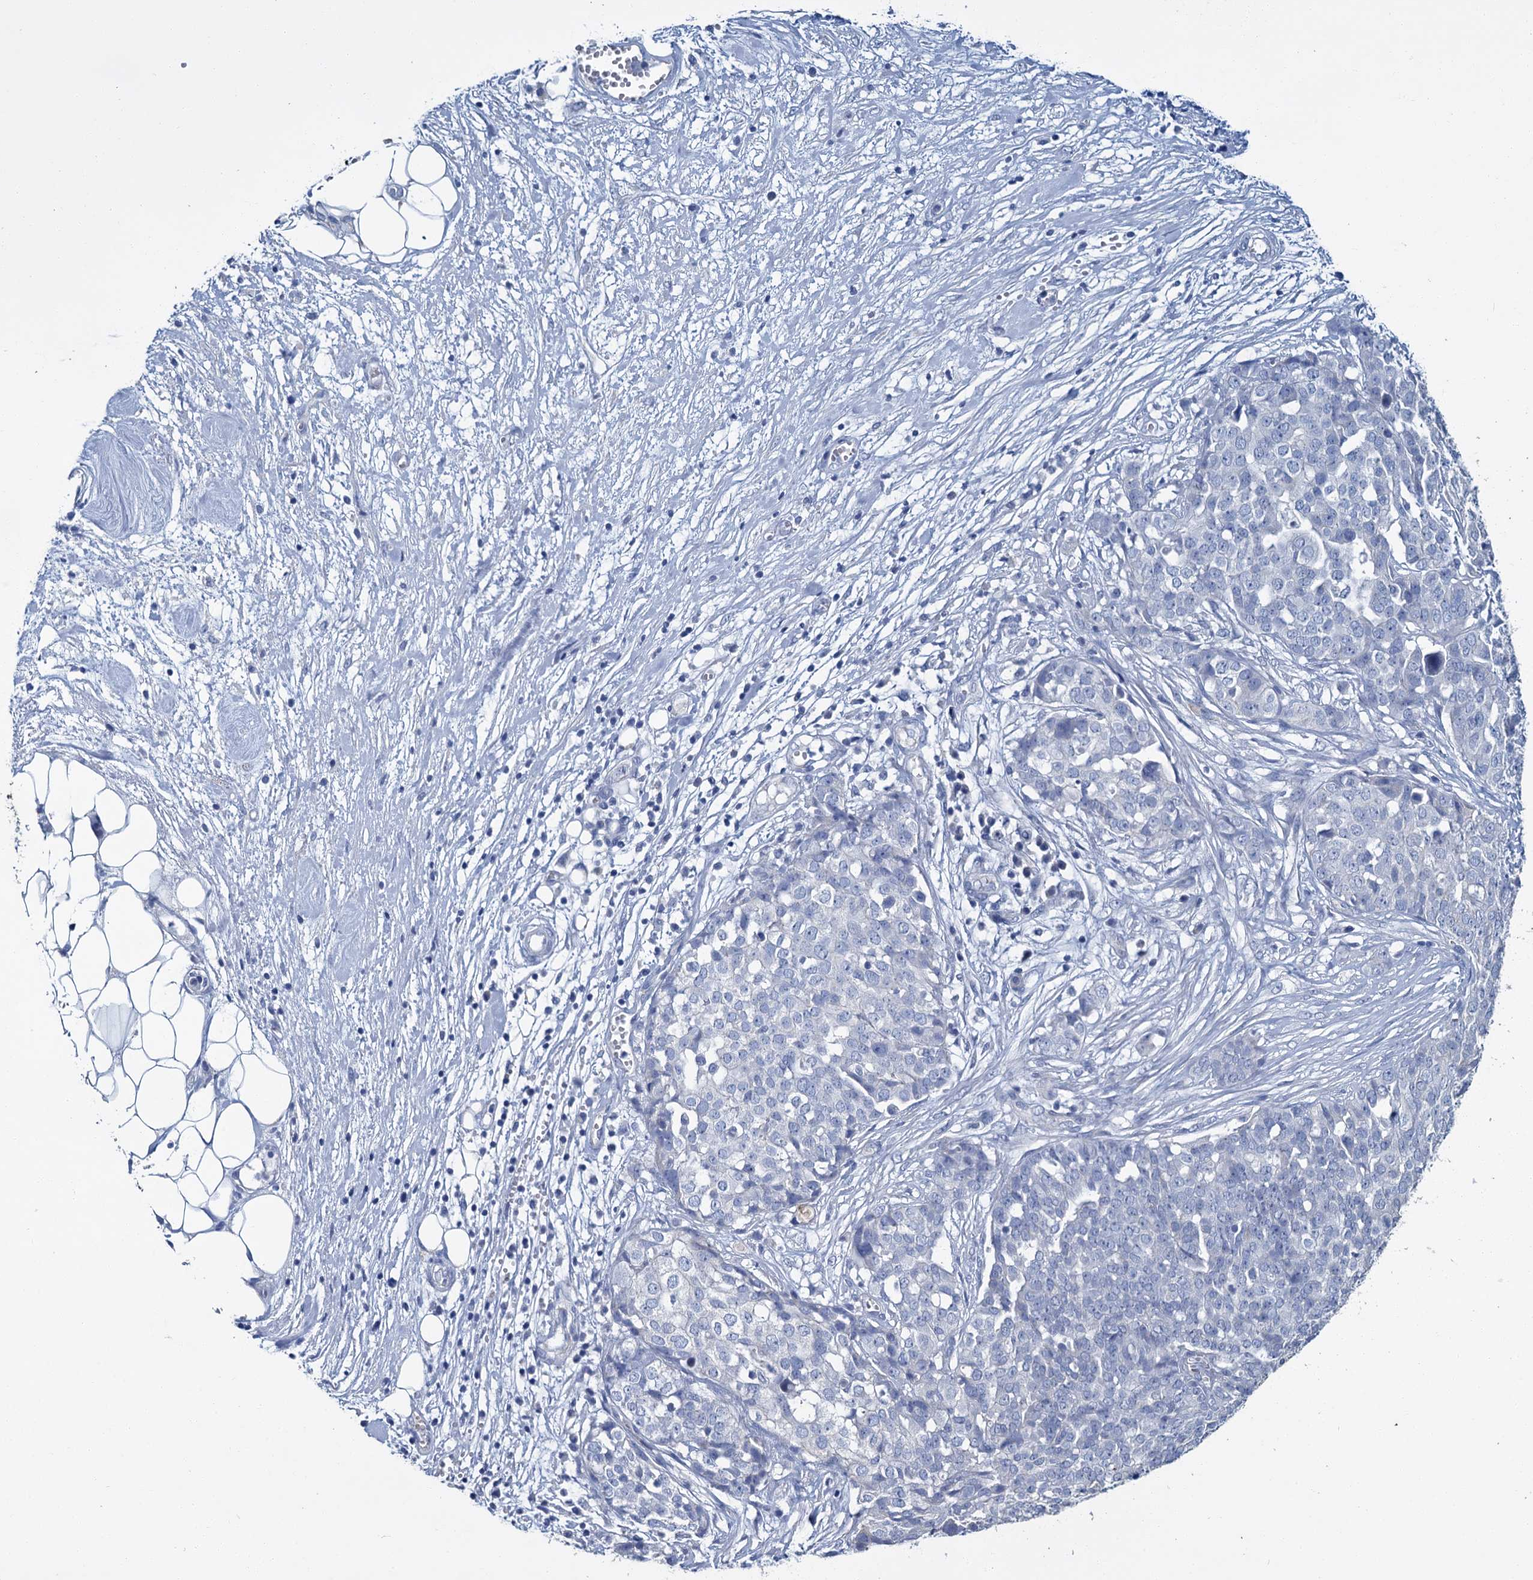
{"staining": {"intensity": "negative", "quantity": "none", "location": "none"}, "tissue": "ovarian cancer", "cell_type": "Tumor cells", "image_type": "cancer", "snomed": [{"axis": "morphology", "description": "Cystadenocarcinoma, serous, NOS"}, {"axis": "topography", "description": "Soft tissue"}, {"axis": "topography", "description": "Ovary"}], "caption": "IHC of serous cystadenocarcinoma (ovarian) shows no staining in tumor cells. (DAB (3,3'-diaminobenzidine) immunohistochemistry visualized using brightfield microscopy, high magnification).", "gene": "SNCB", "patient": {"sex": "female", "age": 57}}